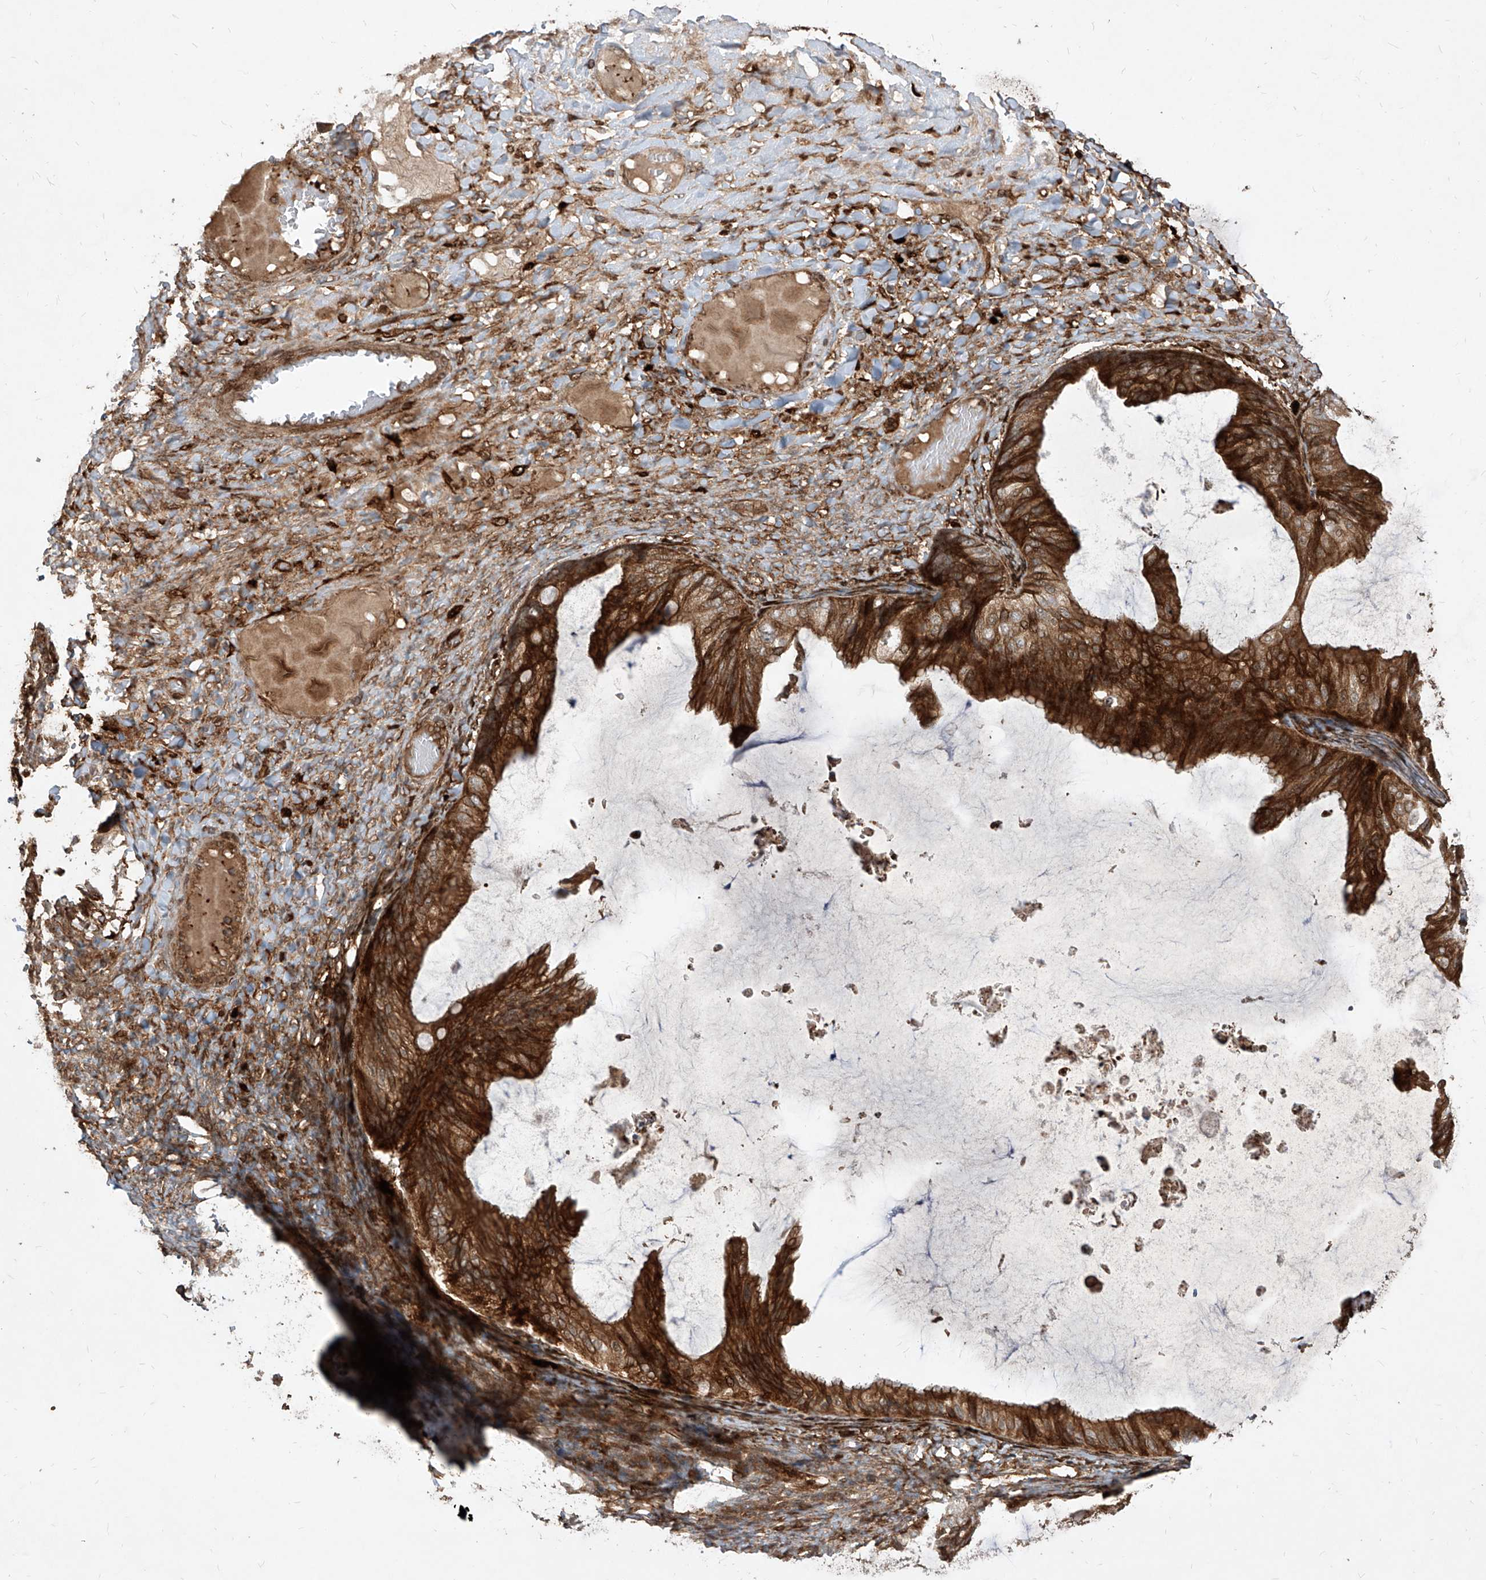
{"staining": {"intensity": "strong", "quantity": ">75%", "location": "cytoplasmic/membranous"}, "tissue": "ovarian cancer", "cell_type": "Tumor cells", "image_type": "cancer", "snomed": [{"axis": "morphology", "description": "Cystadenocarcinoma, mucinous, NOS"}, {"axis": "topography", "description": "Ovary"}], "caption": "Immunohistochemistry (DAB (3,3'-diaminobenzidine)) staining of ovarian mucinous cystadenocarcinoma reveals strong cytoplasmic/membranous protein positivity in about >75% of tumor cells. (IHC, brightfield microscopy, high magnification).", "gene": "MAGED2", "patient": {"sex": "female", "age": 61}}